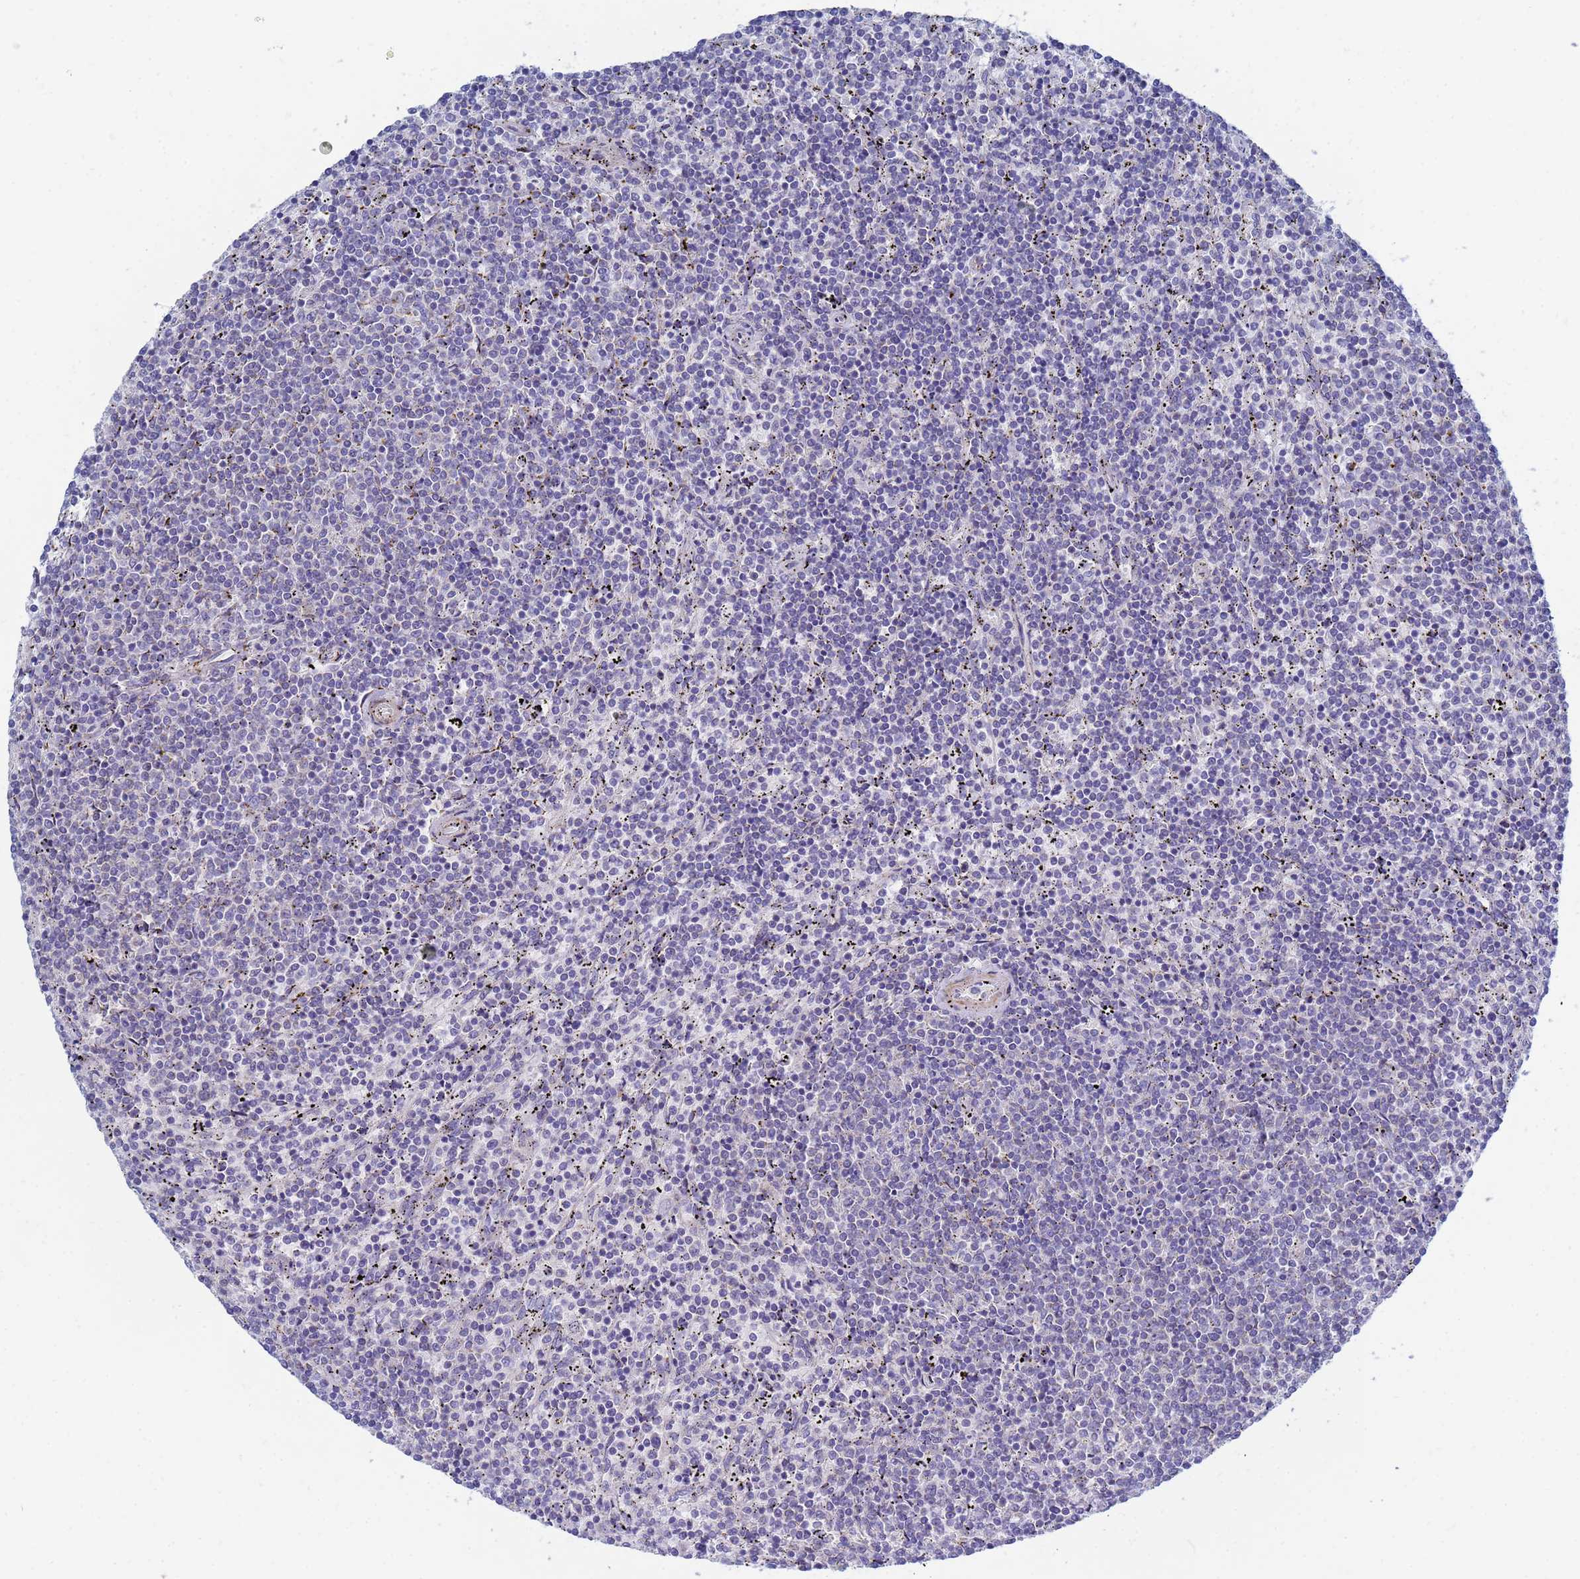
{"staining": {"intensity": "negative", "quantity": "none", "location": "none"}, "tissue": "lymphoma", "cell_type": "Tumor cells", "image_type": "cancer", "snomed": [{"axis": "morphology", "description": "Malignant lymphoma, non-Hodgkin's type, Low grade"}, {"axis": "topography", "description": "Spleen"}], "caption": "IHC photomicrograph of human lymphoma stained for a protein (brown), which exhibits no staining in tumor cells.", "gene": "SDR39U1", "patient": {"sex": "female", "age": 50}}